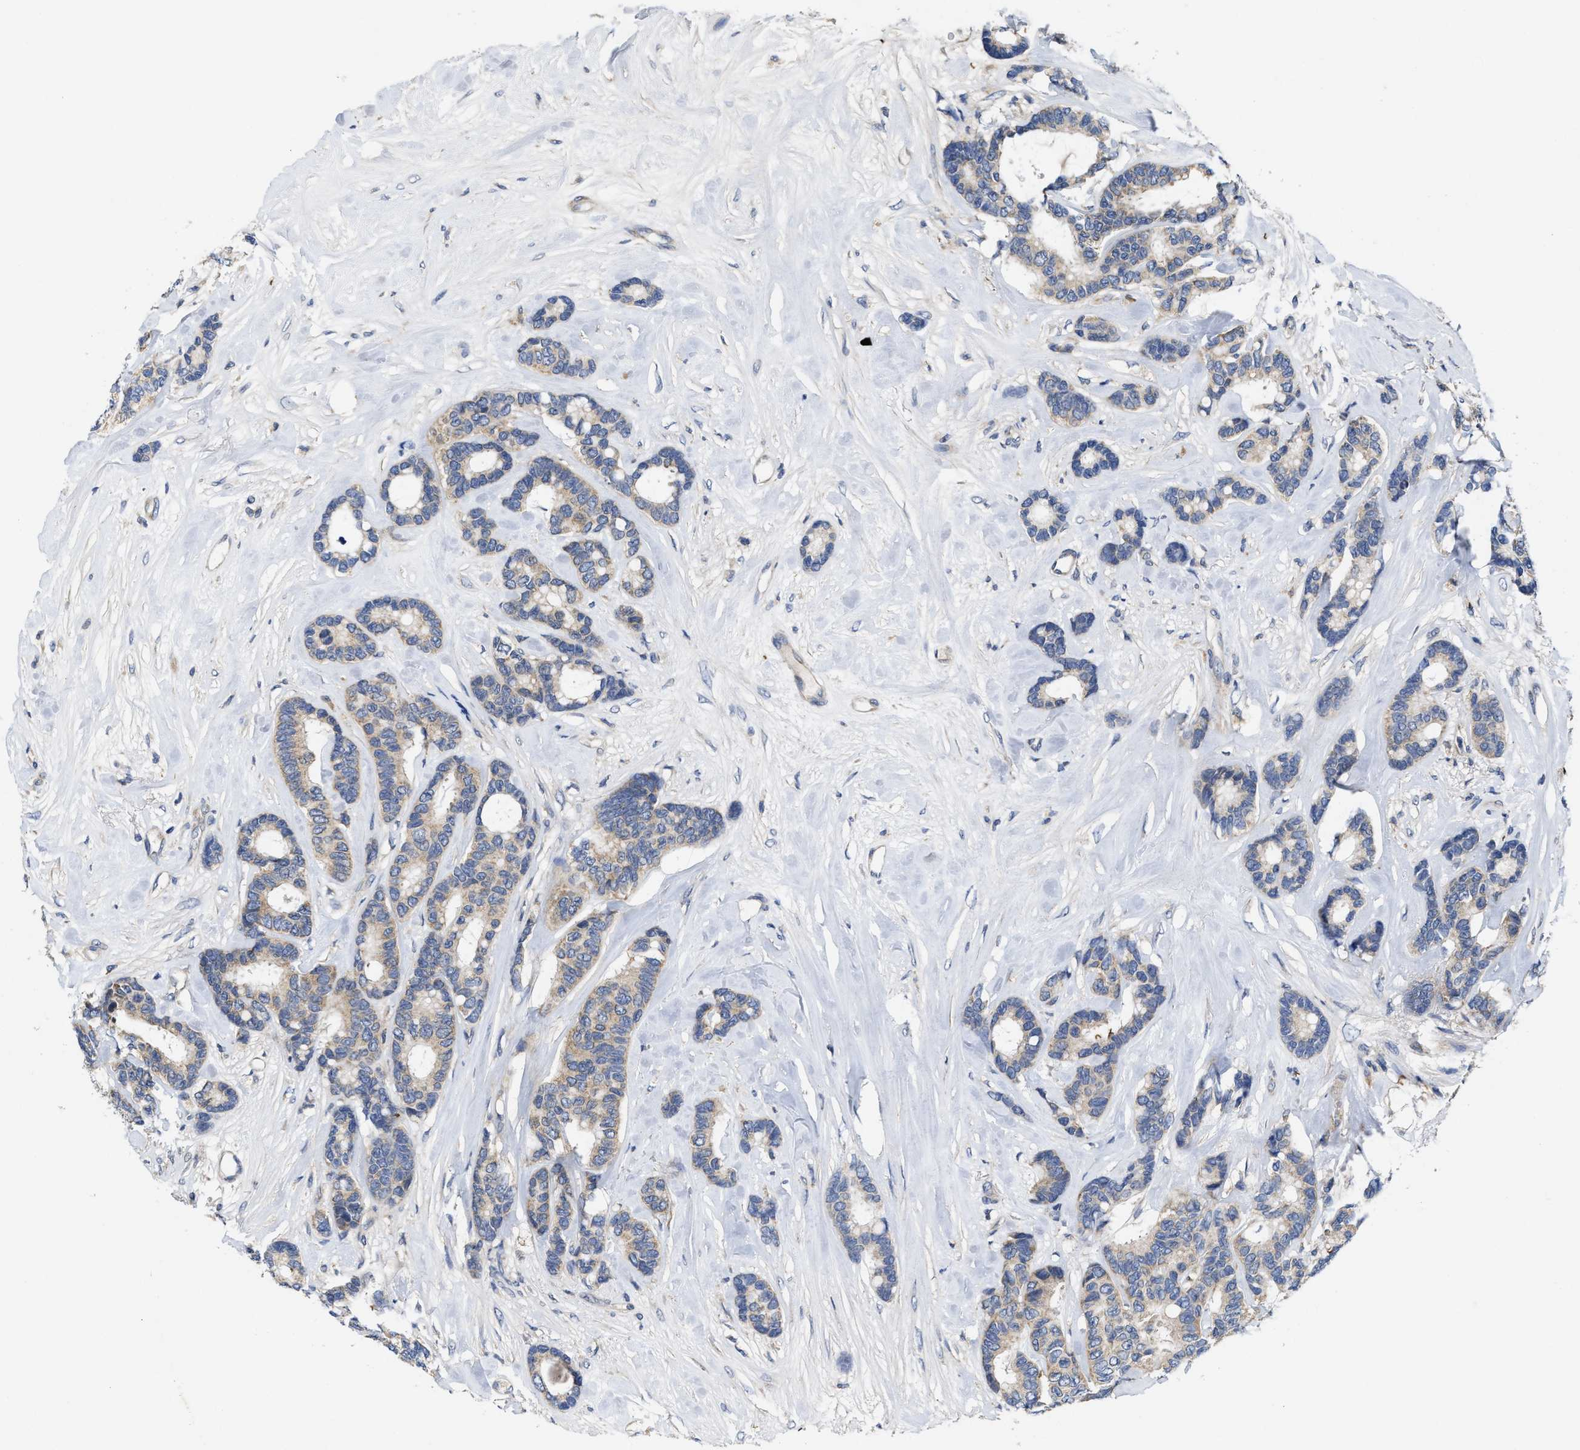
{"staining": {"intensity": "weak", "quantity": ">75%", "location": "cytoplasmic/membranous"}, "tissue": "breast cancer", "cell_type": "Tumor cells", "image_type": "cancer", "snomed": [{"axis": "morphology", "description": "Duct carcinoma"}, {"axis": "topography", "description": "Breast"}], "caption": "An immunohistochemistry photomicrograph of tumor tissue is shown. Protein staining in brown highlights weak cytoplasmic/membranous positivity in breast intraductal carcinoma within tumor cells.", "gene": "EFNA4", "patient": {"sex": "female", "age": 87}}